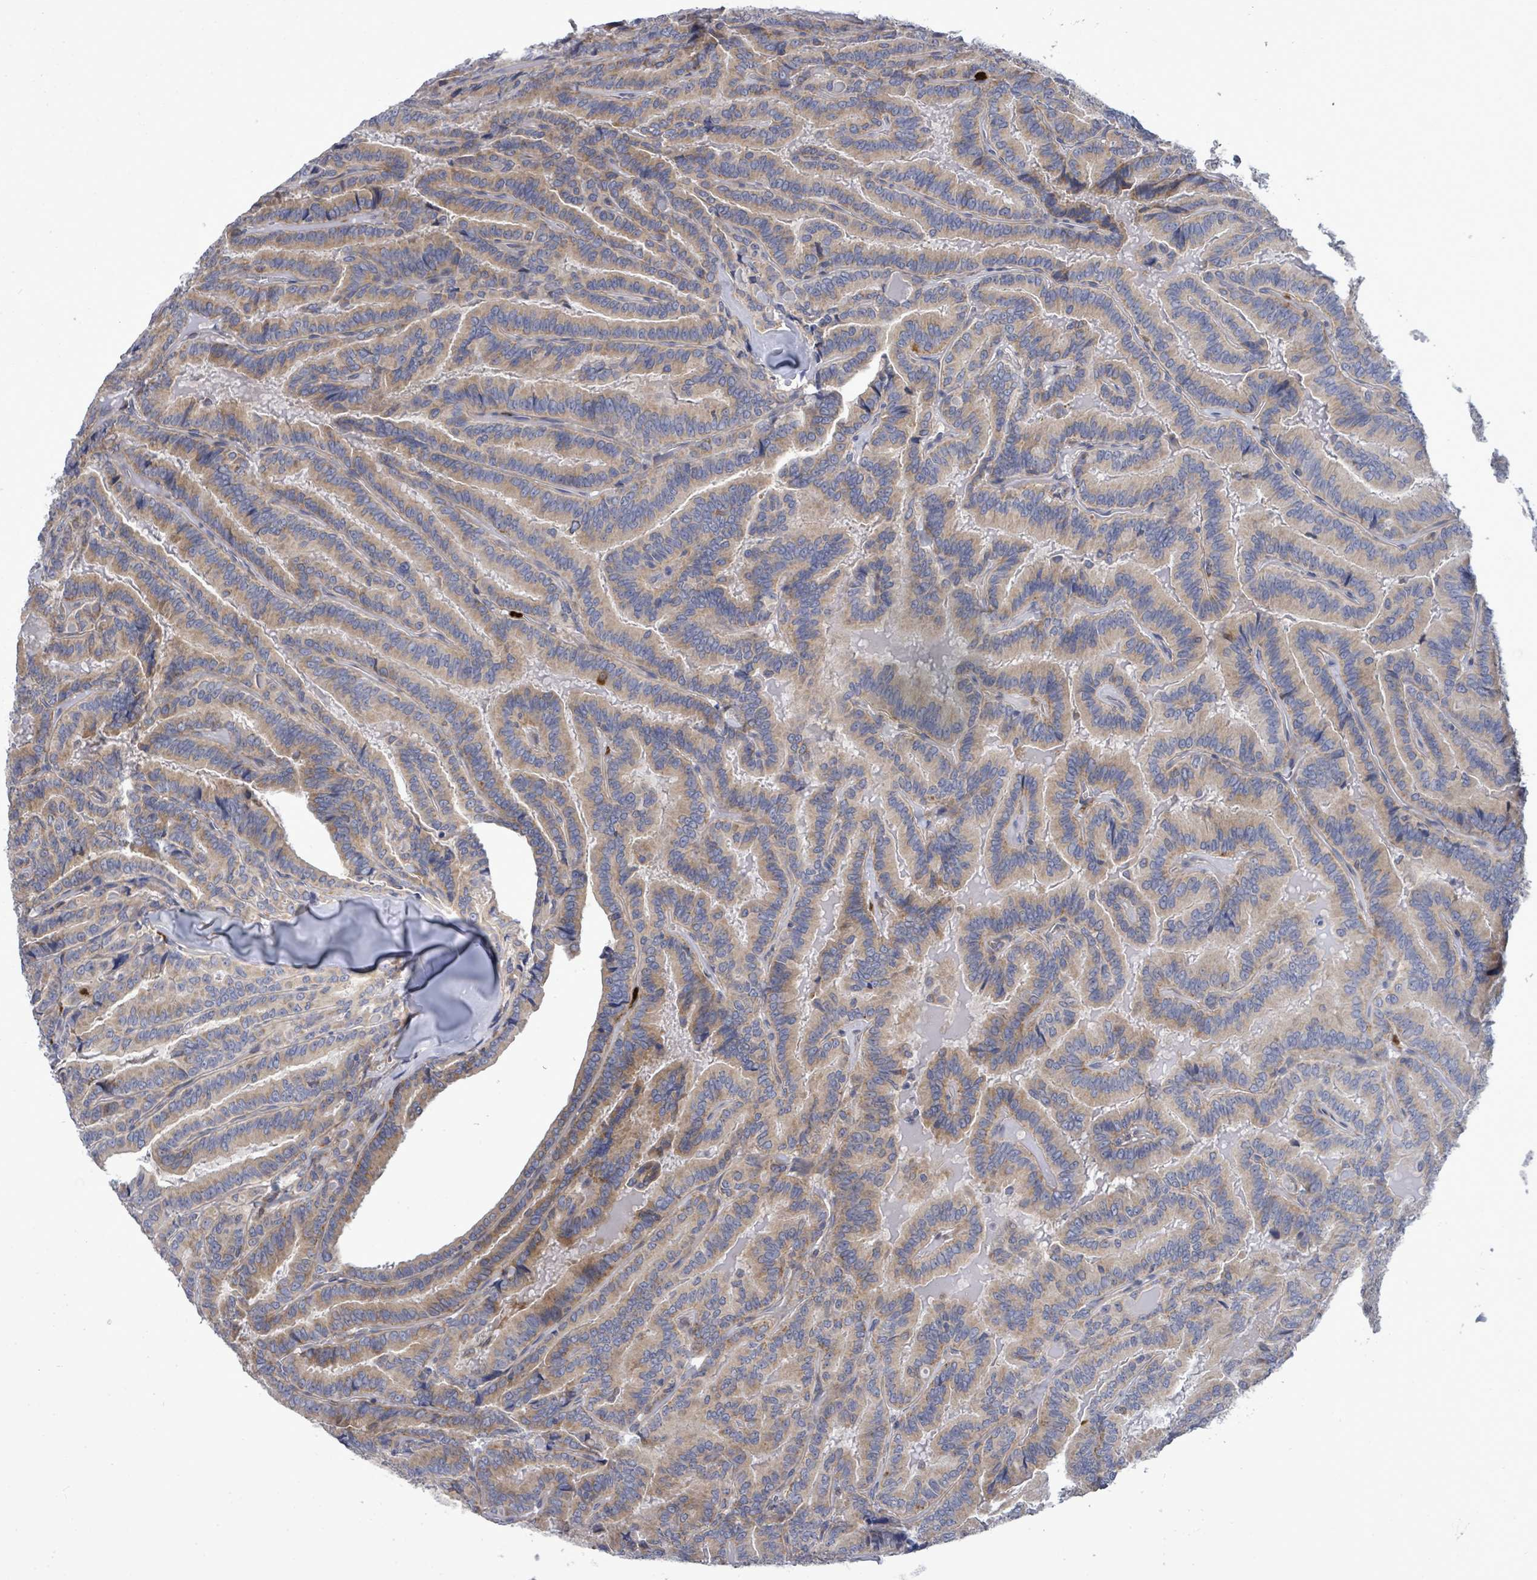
{"staining": {"intensity": "moderate", "quantity": ">75%", "location": "cytoplasmic/membranous"}, "tissue": "thyroid cancer", "cell_type": "Tumor cells", "image_type": "cancer", "snomed": [{"axis": "morphology", "description": "Papillary adenocarcinoma, NOS"}, {"axis": "topography", "description": "Thyroid gland"}], "caption": "Thyroid papillary adenocarcinoma stained with a brown dye shows moderate cytoplasmic/membranous positive expression in approximately >75% of tumor cells.", "gene": "SAR1A", "patient": {"sex": "male", "age": 61}}